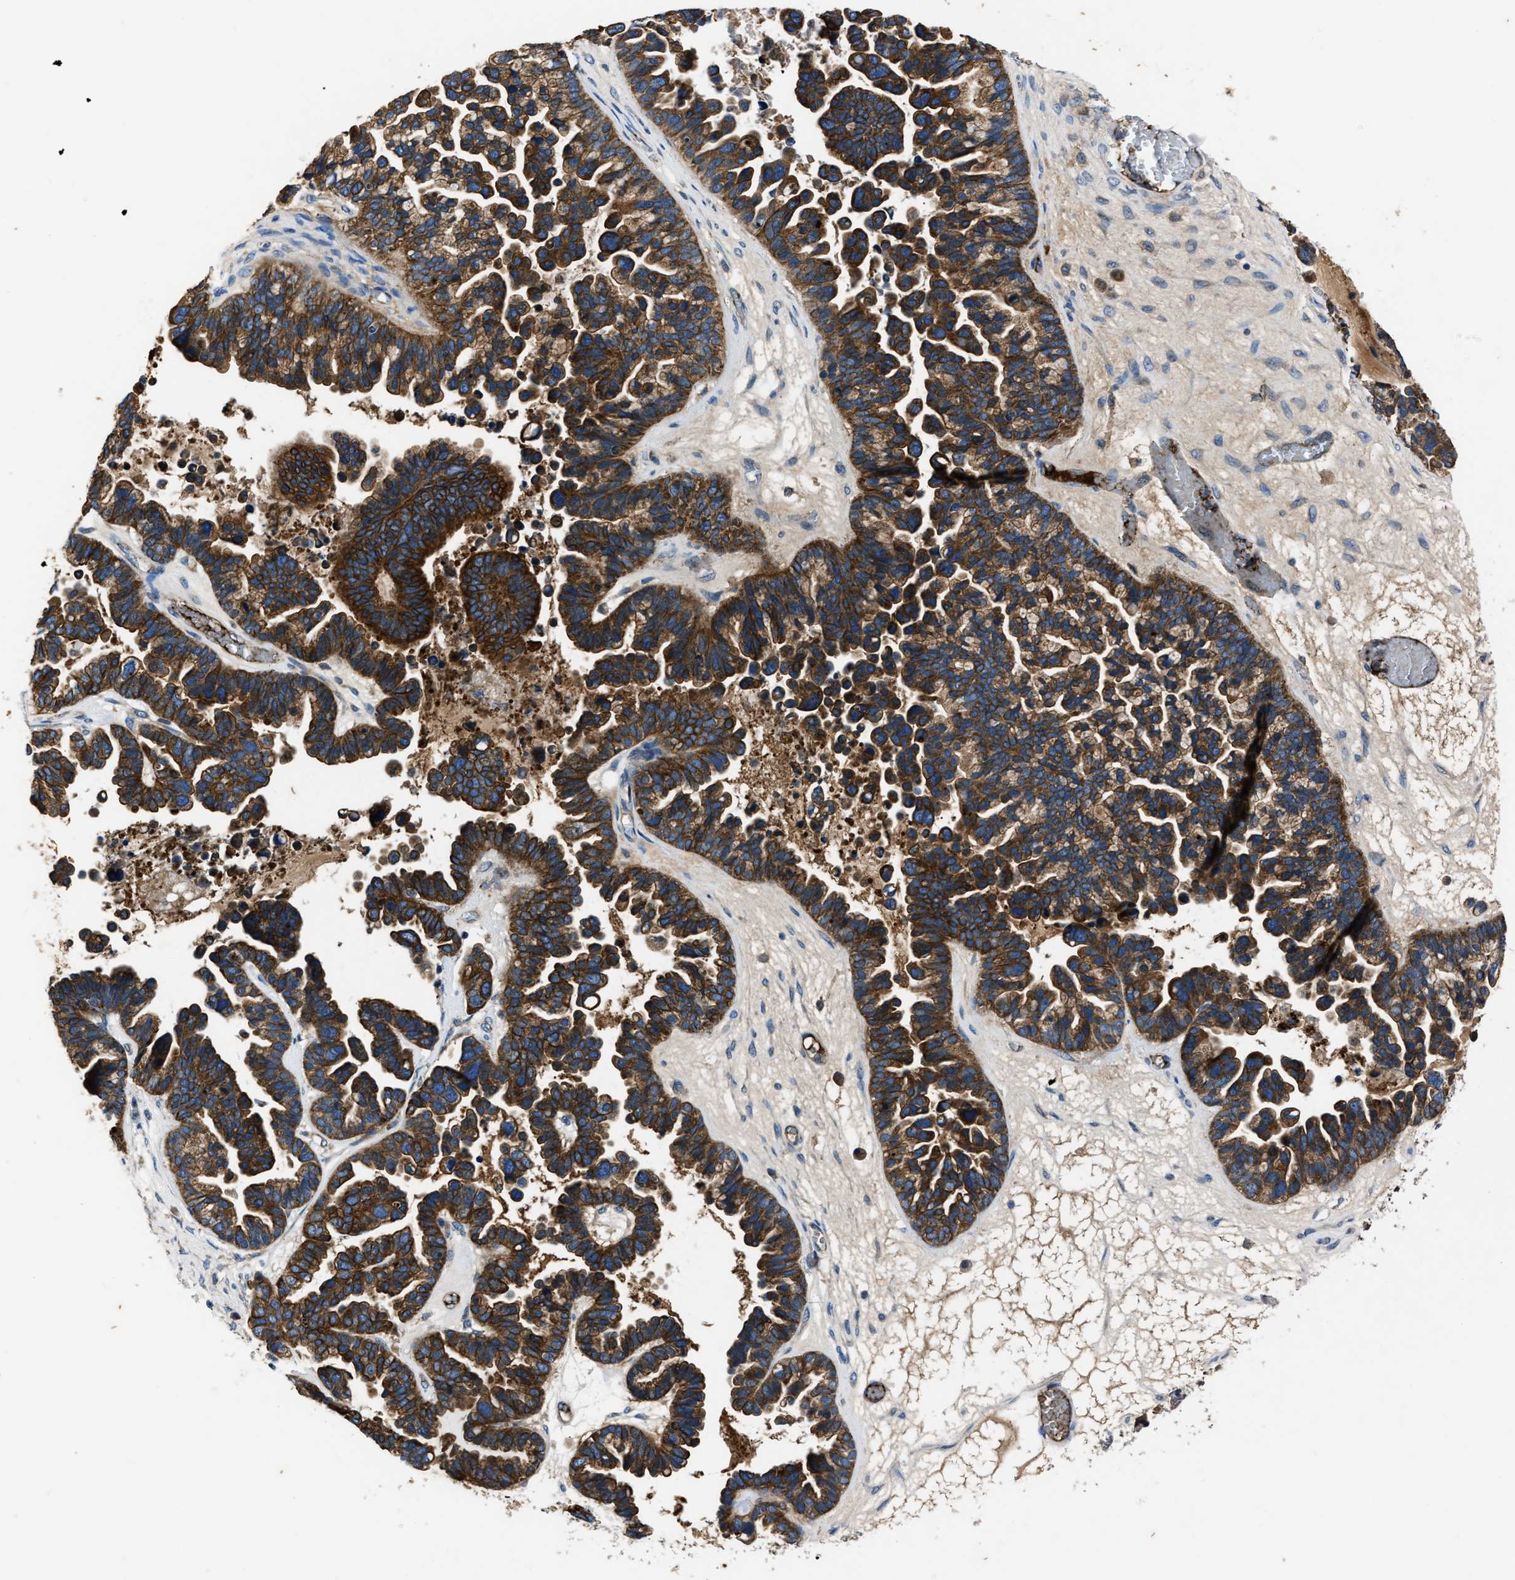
{"staining": {"intensity": "strong", "quantity": ">75%", "location": "cytoplasmic/membranous"}, "tissue": "ovarian cancer", "cell_type": "Tumor cells", "image_type": "cancer", "snomed": [{"axis": "morphology", "description": "Cystadenocarcinoma, serous, NOS"}, {"axis": "topography", "description": "Ovary"}], "caption": "Immunohistochemistry (IHC) (DAB (3,3'-diaminobenzidine)) staining of human serous cystadenocarcinoma (ovarian) shows strong cytoplasmic/membranous protein positivity in about >75% of tumor cells.", "gene": "ERC1", "patient": {"sex": "female", "age": 56}}